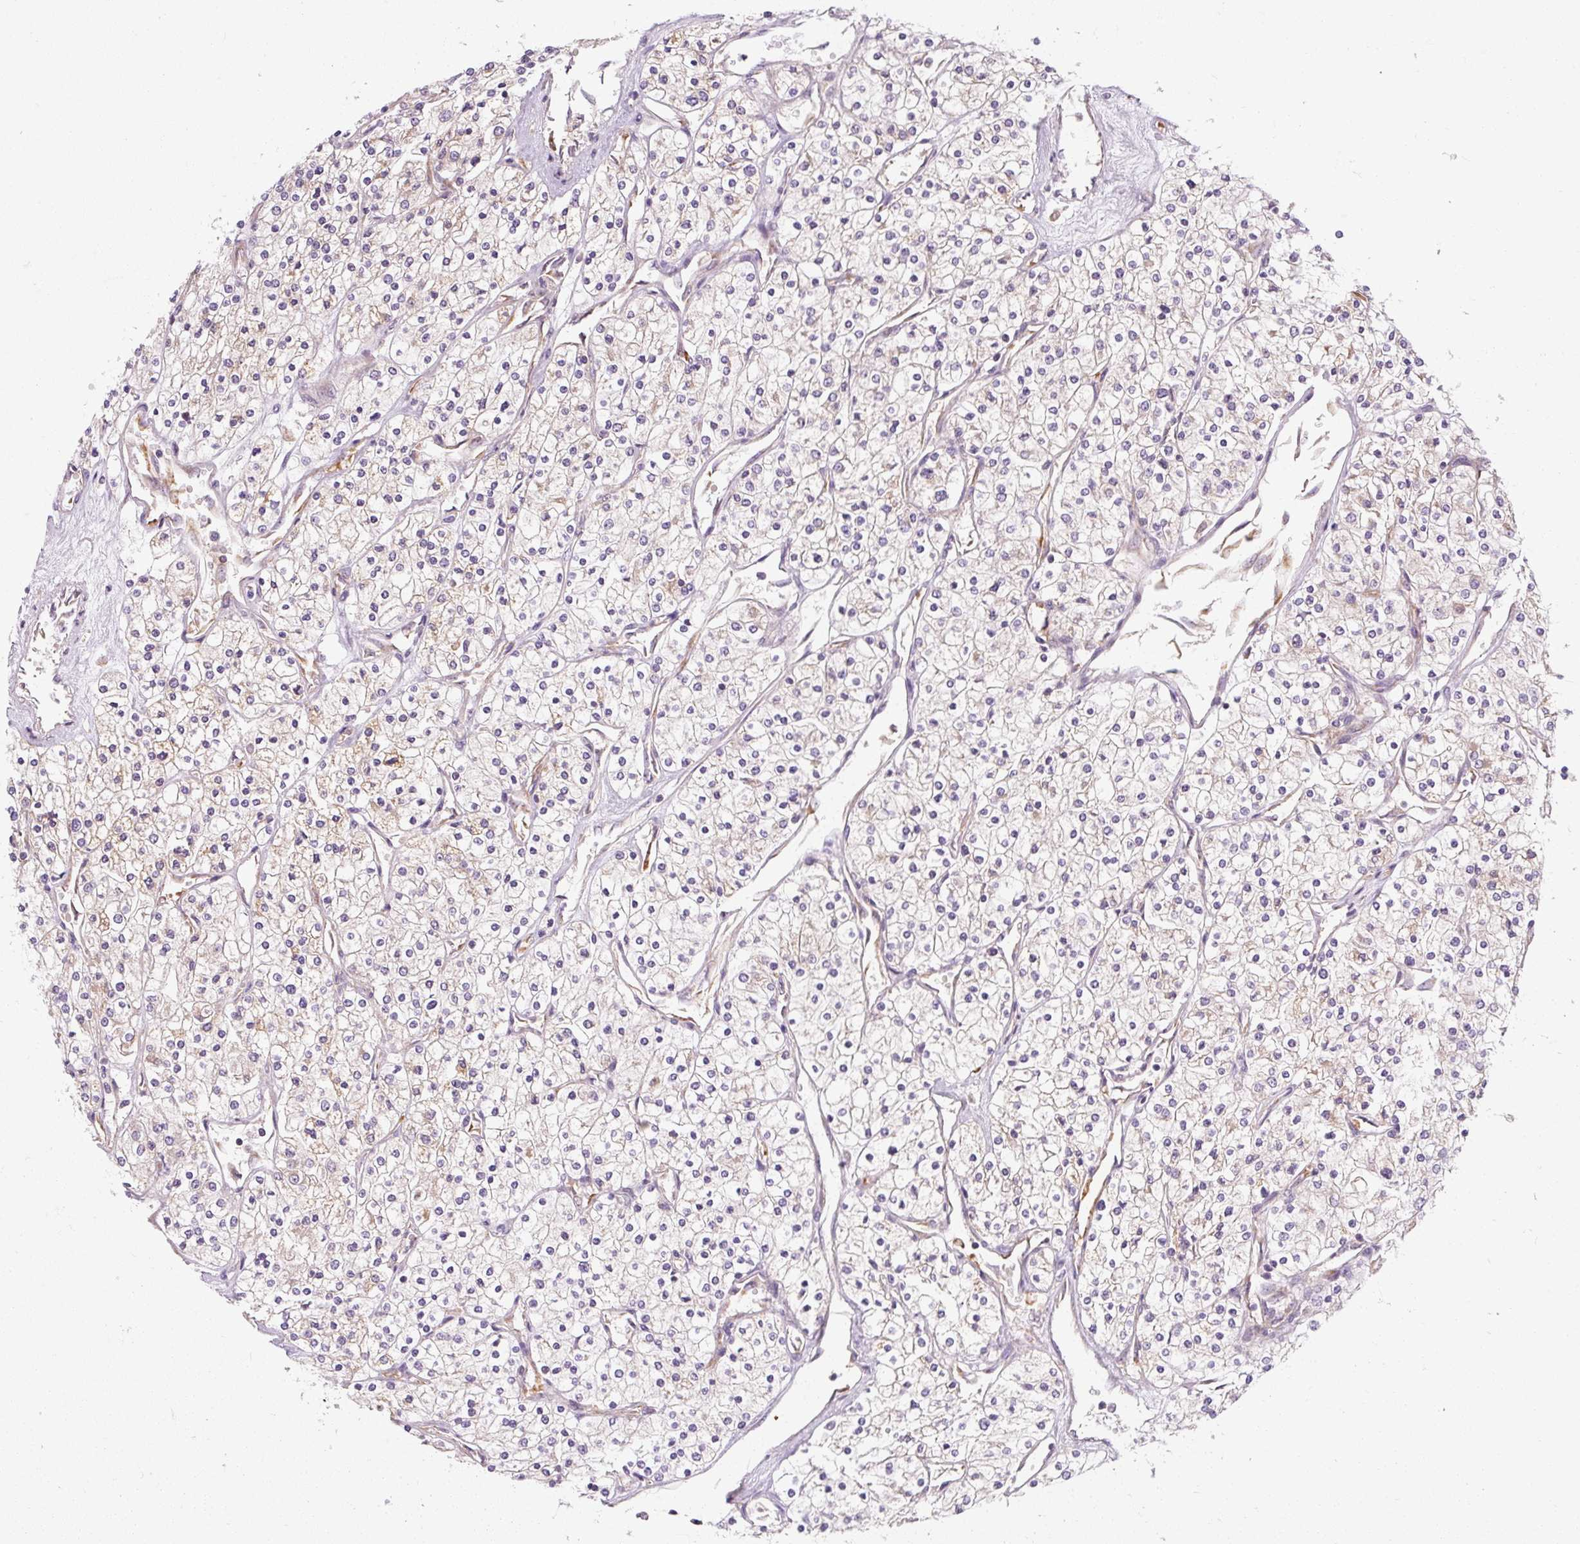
{"staining": {"intensity": "weak", "quantity": "25%-75%", "location": "cytoplasmic/membranous"}, "tissue": "renal cancer", "cell_type": "Tumor cells", "image_type": "cancer", "snomed": [{"axis": "morphology", "description": "Adenocarcinoma, NOS"}, {"axis": "topography", "description": "Kidney"}], "caption": "DAB (3,3'-diaminobenzidine) immunohistochemical staining of human renal cancer (adenocarcinoma) exhibits weak cytoplasmic/membranous protein expression in about 25%-75% of tumor cells. Immunohistochemistry stains the protein of interest in brown and the nuclei are stained blue.", "gene": "PRSS48", "patient": {"sex": "male", "age": 80}}